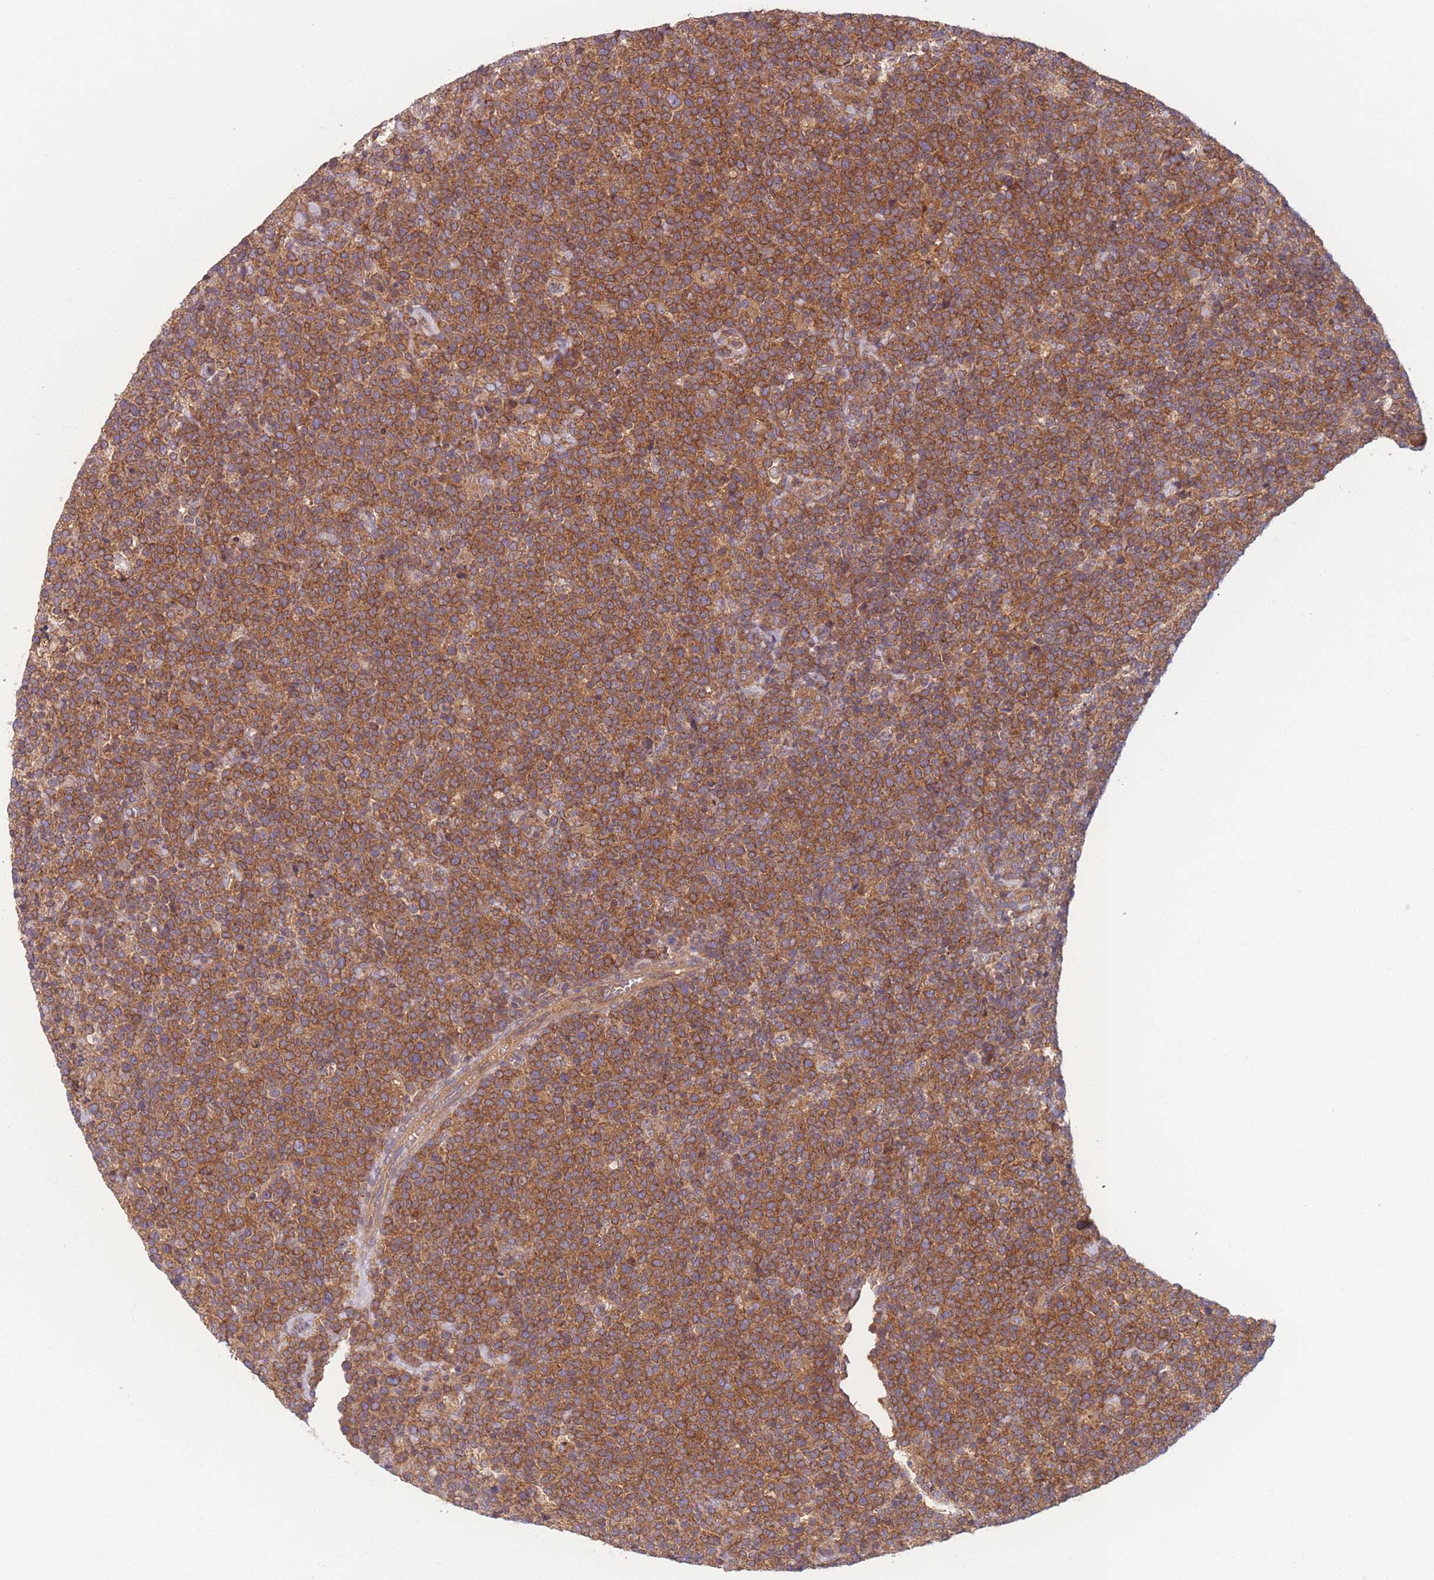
{"staining": {"intensity": "moderate", "quantity": ">75%", "location": "cytoplasmic/membranous"}, "tissue": "lymphoma", "cell_type": "Tumor cells", "image_type": "cancer", "snomed": [{"axis": "morphology", "description": "Malignant lymphoma, non-Hodgkin's type, High grade"}, {"axis": "topography", "description": "Lymph node"}], "caption": "High-grade malignant lymphoma, non-Hodgkin's type stained for a protein exhibits moderate cytoplasmic/membranous positivity in tumor cells.", "gene": "WASHC2A", "patient": {"sex": "male", "age": 61}}